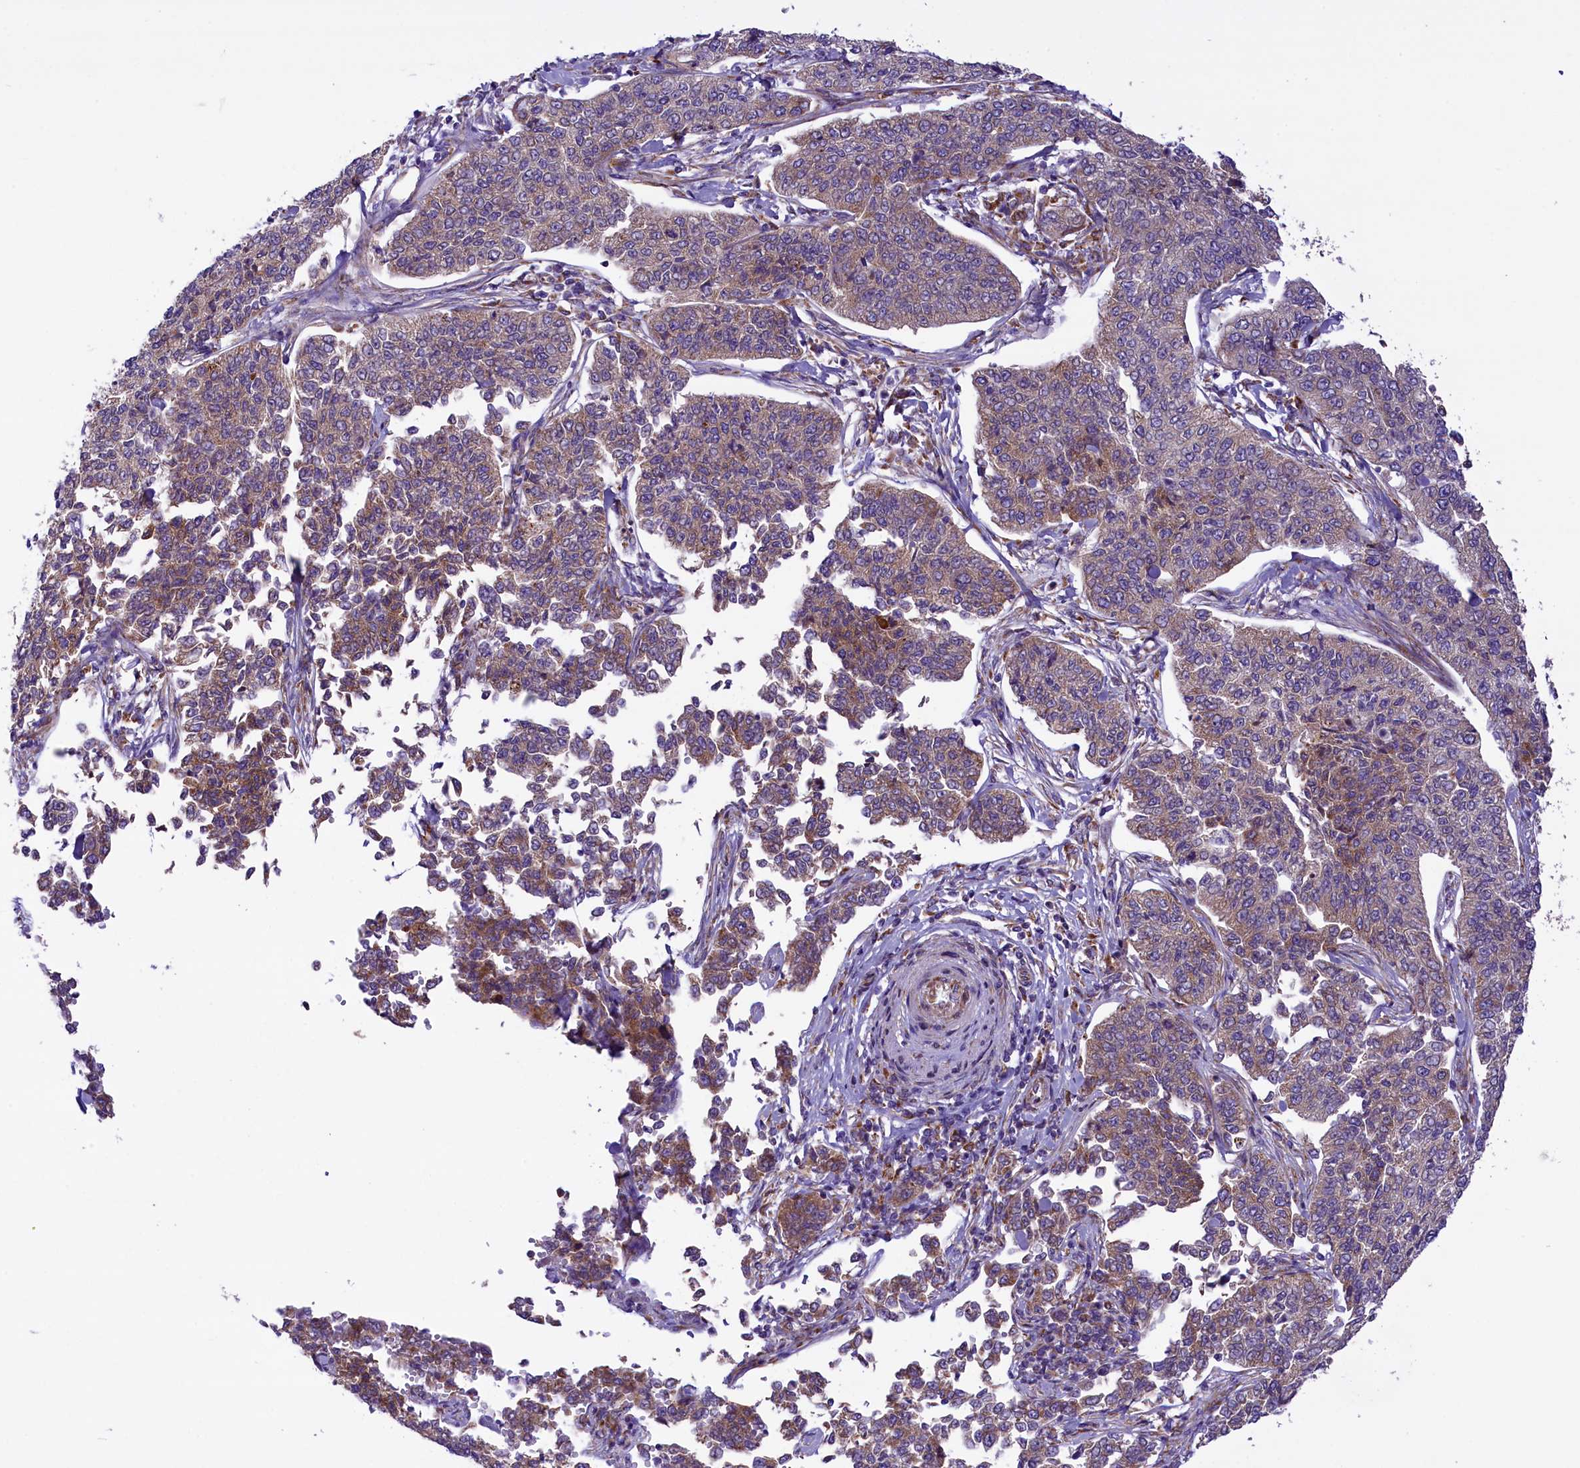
{"staining": {"intensity": "negative", "quantity": "none", "location": "none"}, "tissue": "cervical cancer", "cell_type": "Tumor cells", "image_type": "cancer", "snomed": [{"axis": "morphology", "description": "Squamous cell carcinoma, NOS"}, {"axis": "topography", "description": "Cervix"}], "caption": "Immunohistochemical staining of human squamous cell carcinoma (cervical) shows no significant staining in tumor cells.", "gene": "PTPRU", "patient": {"sex": "female", "age": 35}}